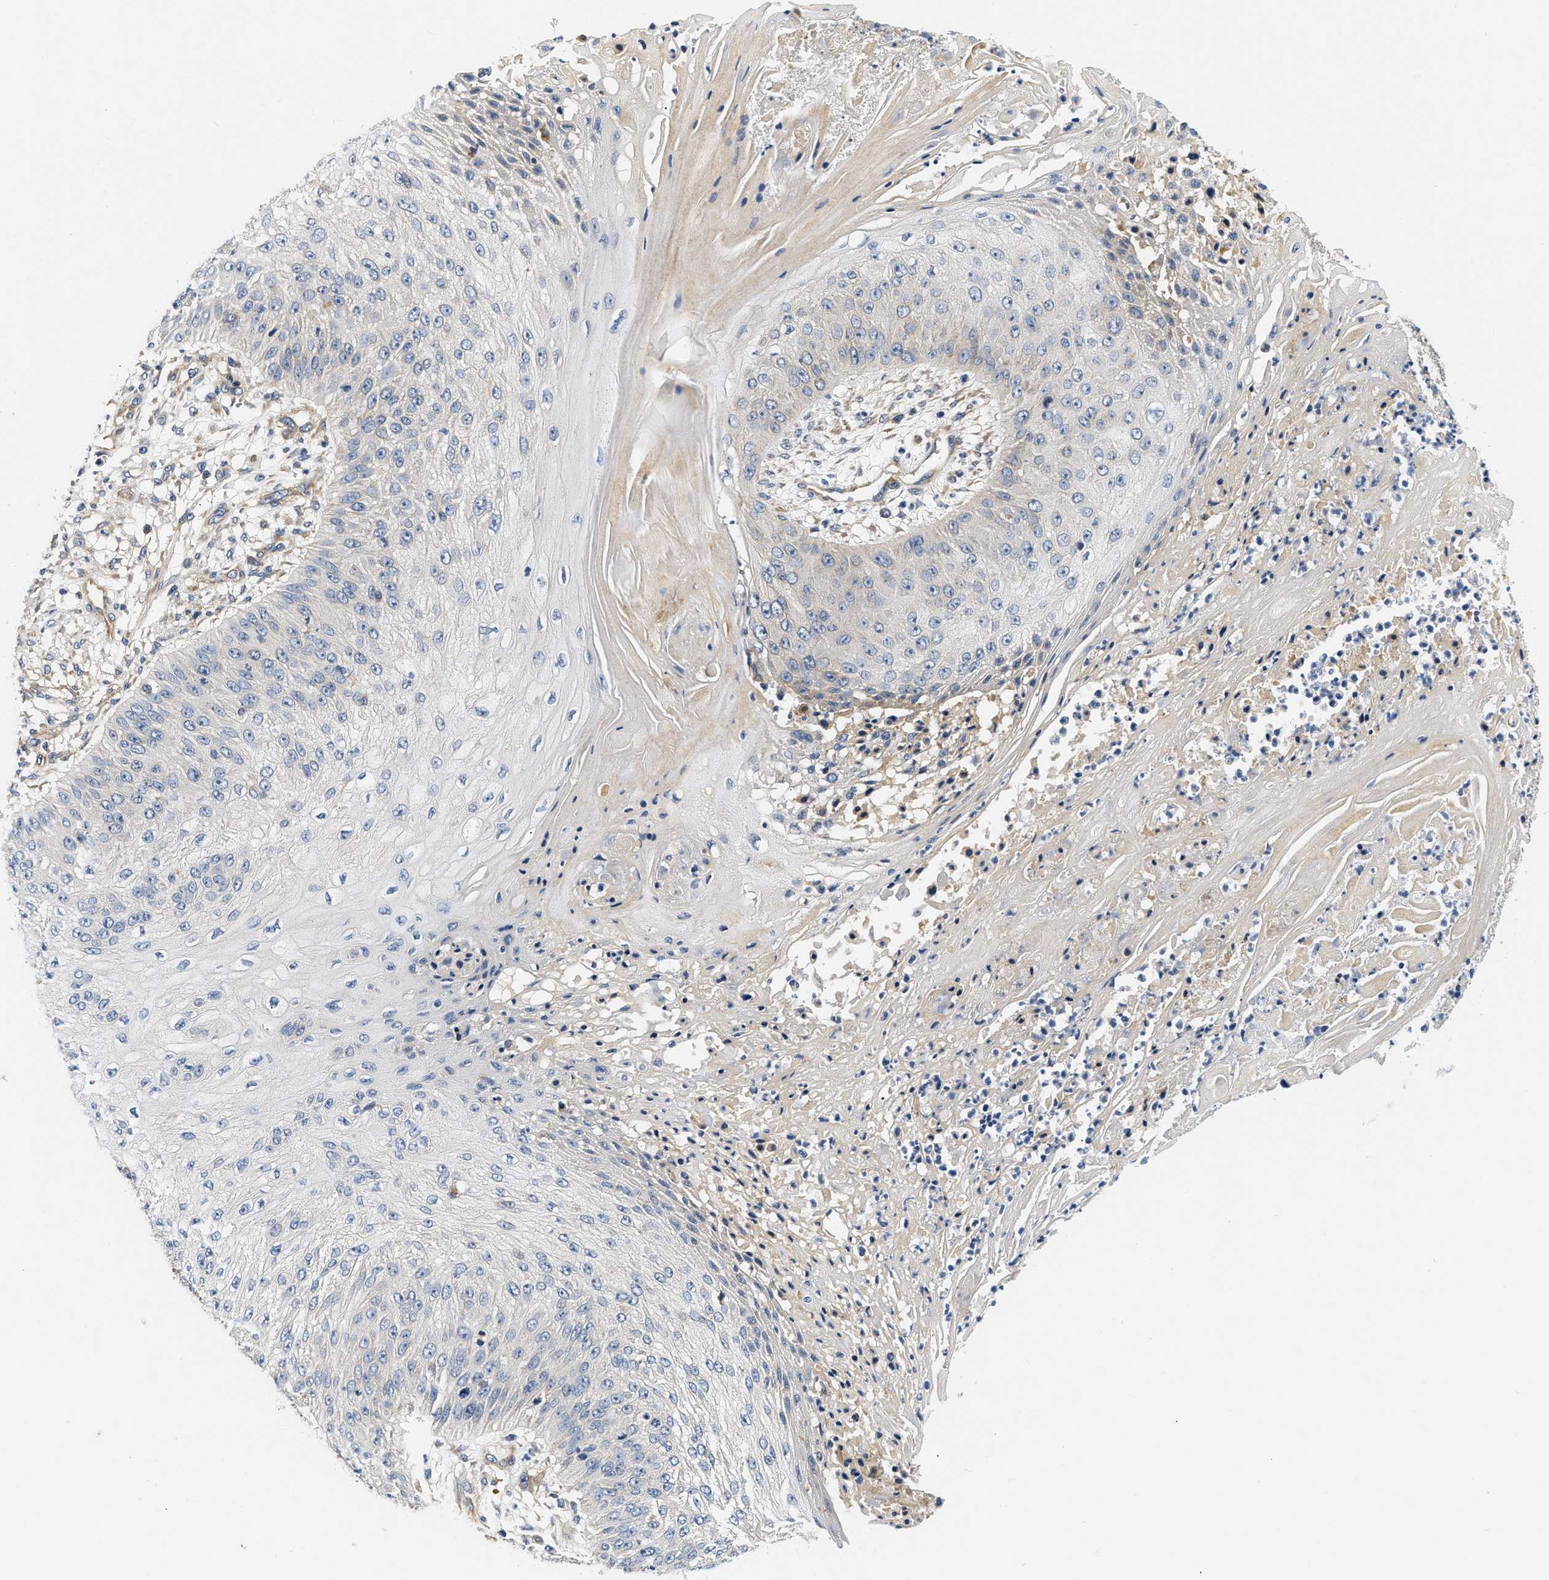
{"staining": {"intensity": "weak", "quantity": "<25%", "location": "cytoplasmic/membranous"}, "tissue": "skin cancer", "cell_type": "Tumor cells", "image_type": "cancer", "snomed": [{"axis": "morphology", "description": "Squamous cell carcinoma, NOS"}, {"axis": "topography", "description": "Skin"}], "caption": "The micrograph displays no staining of tumor cells in skin cancer (squamous cell carcinoma).", "gene": "NME6", "patient": {"sex": "female", "age": 80}}